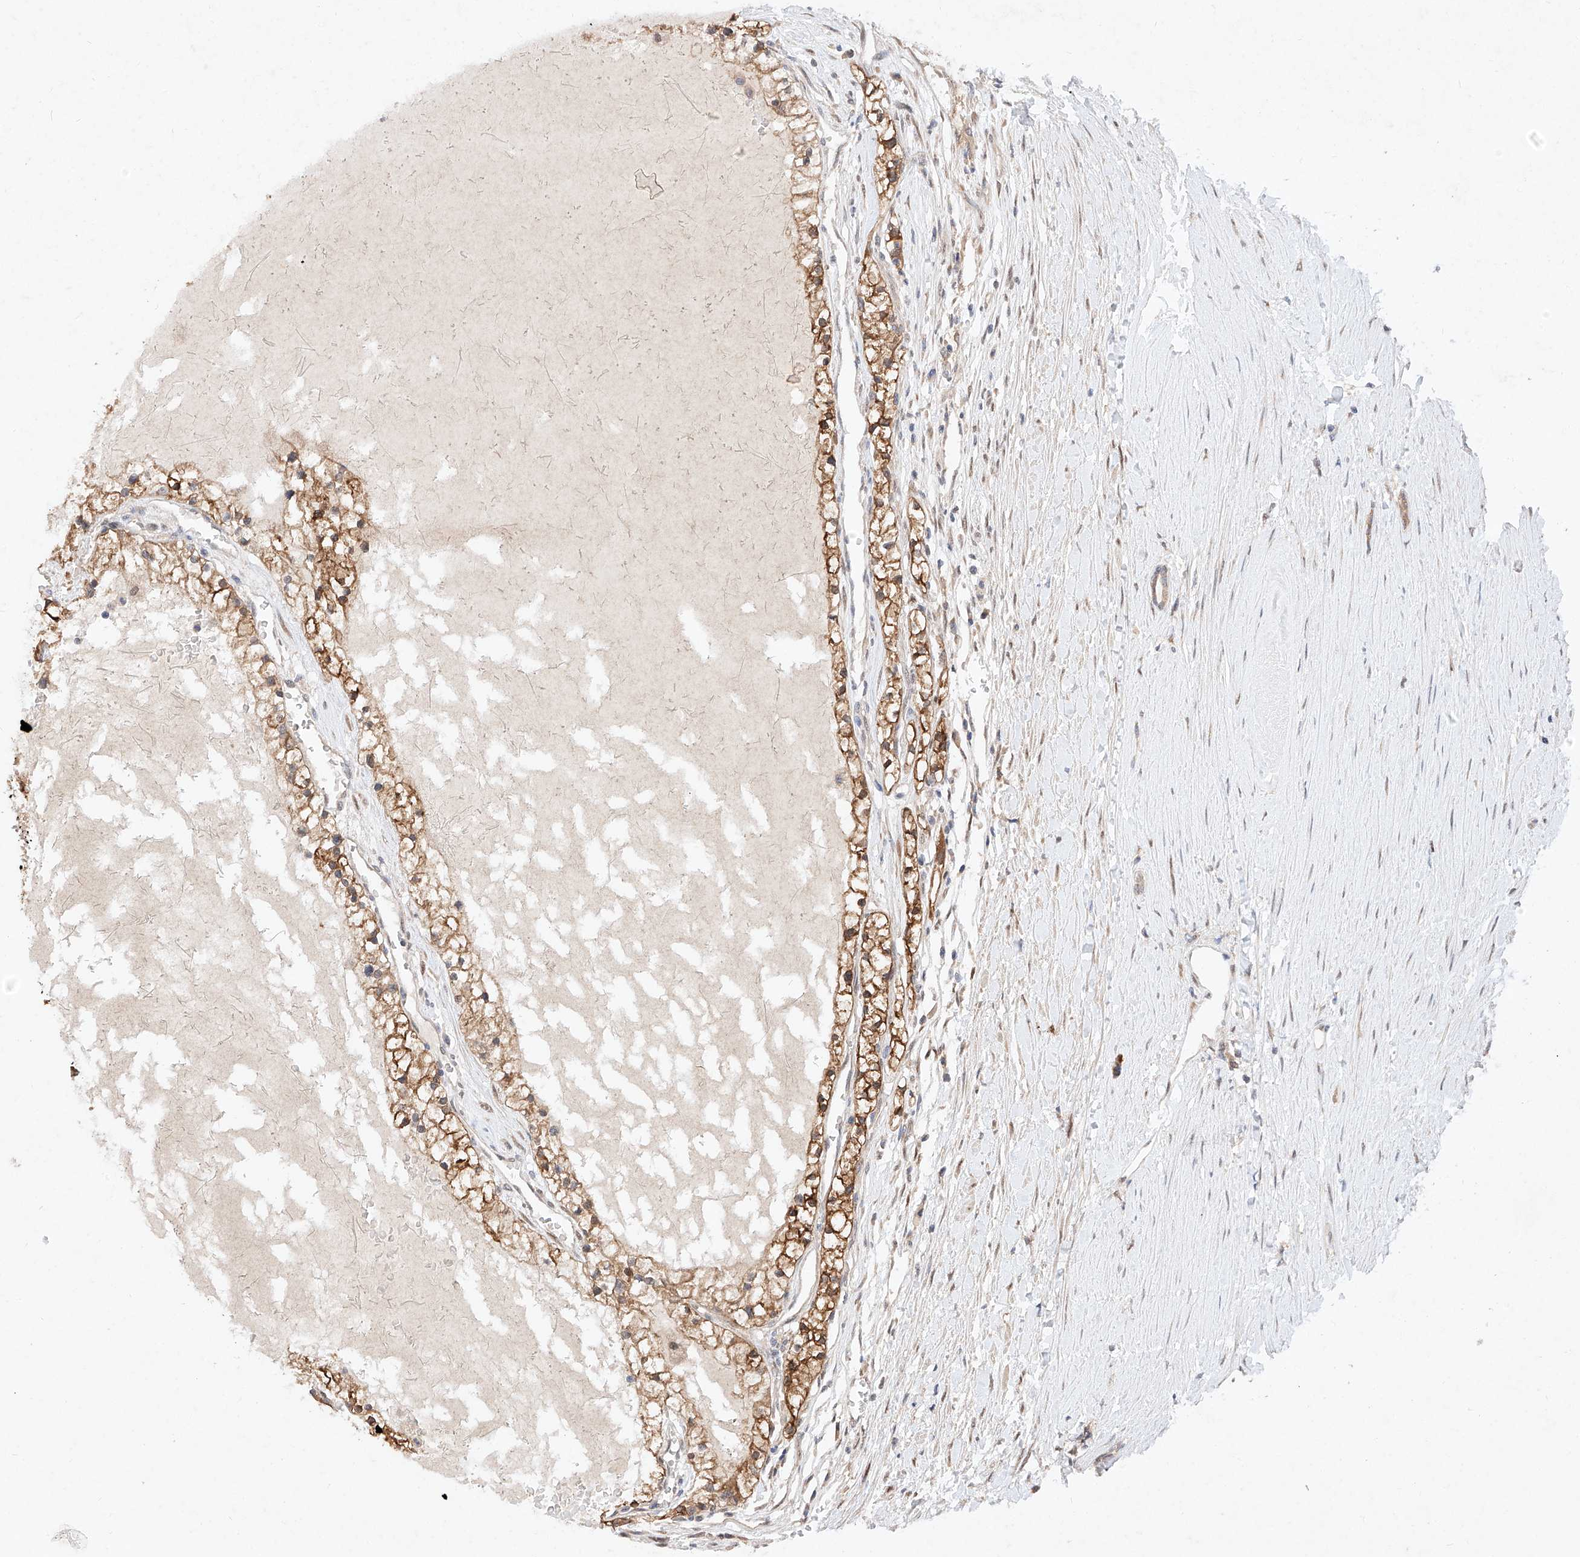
{"staining": {"intensity": "moderate", "quantity": ">75%", "location": "cytoplasmic/membranous"}, "tissue": "renal cancer", "cell_type": "Tumor cells", "image_type": "cancer", "snomed": [{"axis": "morphology", "description": "Normal tissue, NOS"}, {"axis": "morphology", "description": "Adenocarcinoma, NOS"}, {"axis": "topography", "description": "Kidney"}], "caption": "A photomicrograph of renal cancer (adenocarcinoma) stained for a protein reveals moderate cytoplasmic/membranous brown staining in tumor cells. The staining is performed using DAB brown chromogen to label protein expression. The nuclei are counter-stained blue using hematoxylin.", "gene": "ZSCAN4", "patient": {"sex": "male", "age": 68}}